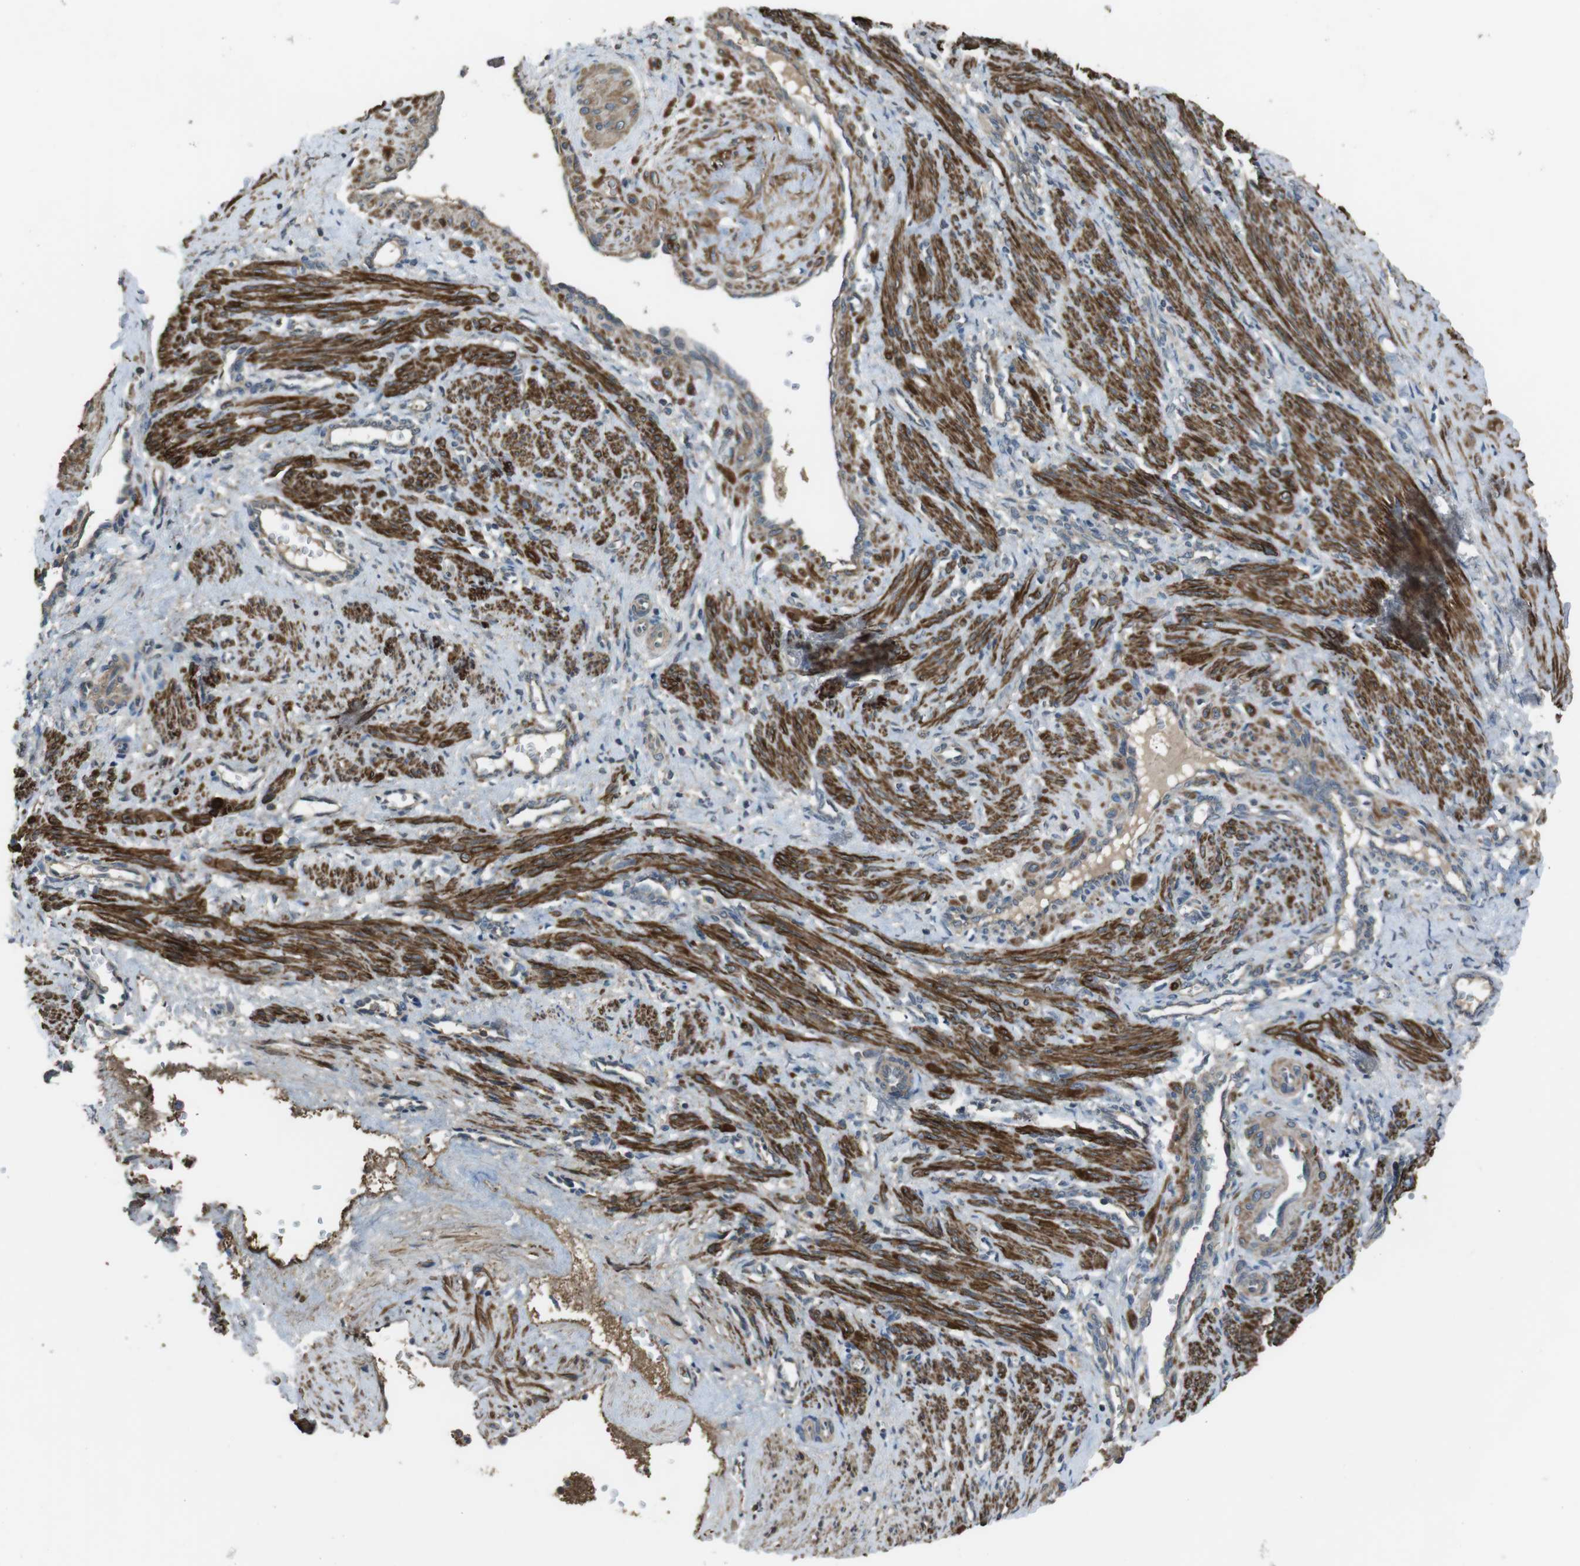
{"staining": {"intensity": "strong", "quantity": ">75%", "location": "cytoplasmic/membranous"}, "tissue": "smooth muscle", "cell_type": "Smooth muscle cells", "image_type": "normal", "snomed": [{"axis": "morphology", "description": "Normal tissue, NOS"}, {"axis": "topography", "description": "Endometrium"}], "caption": "Immunohistochemistry (IHC) of unremarkable smooth muscle reveals high levels of strong cytoplasmic/membranous expression in approximately >75% of smooth muscle cells.", "gene": "FUT2", "patient": {"sex": "female", "age": 33}}